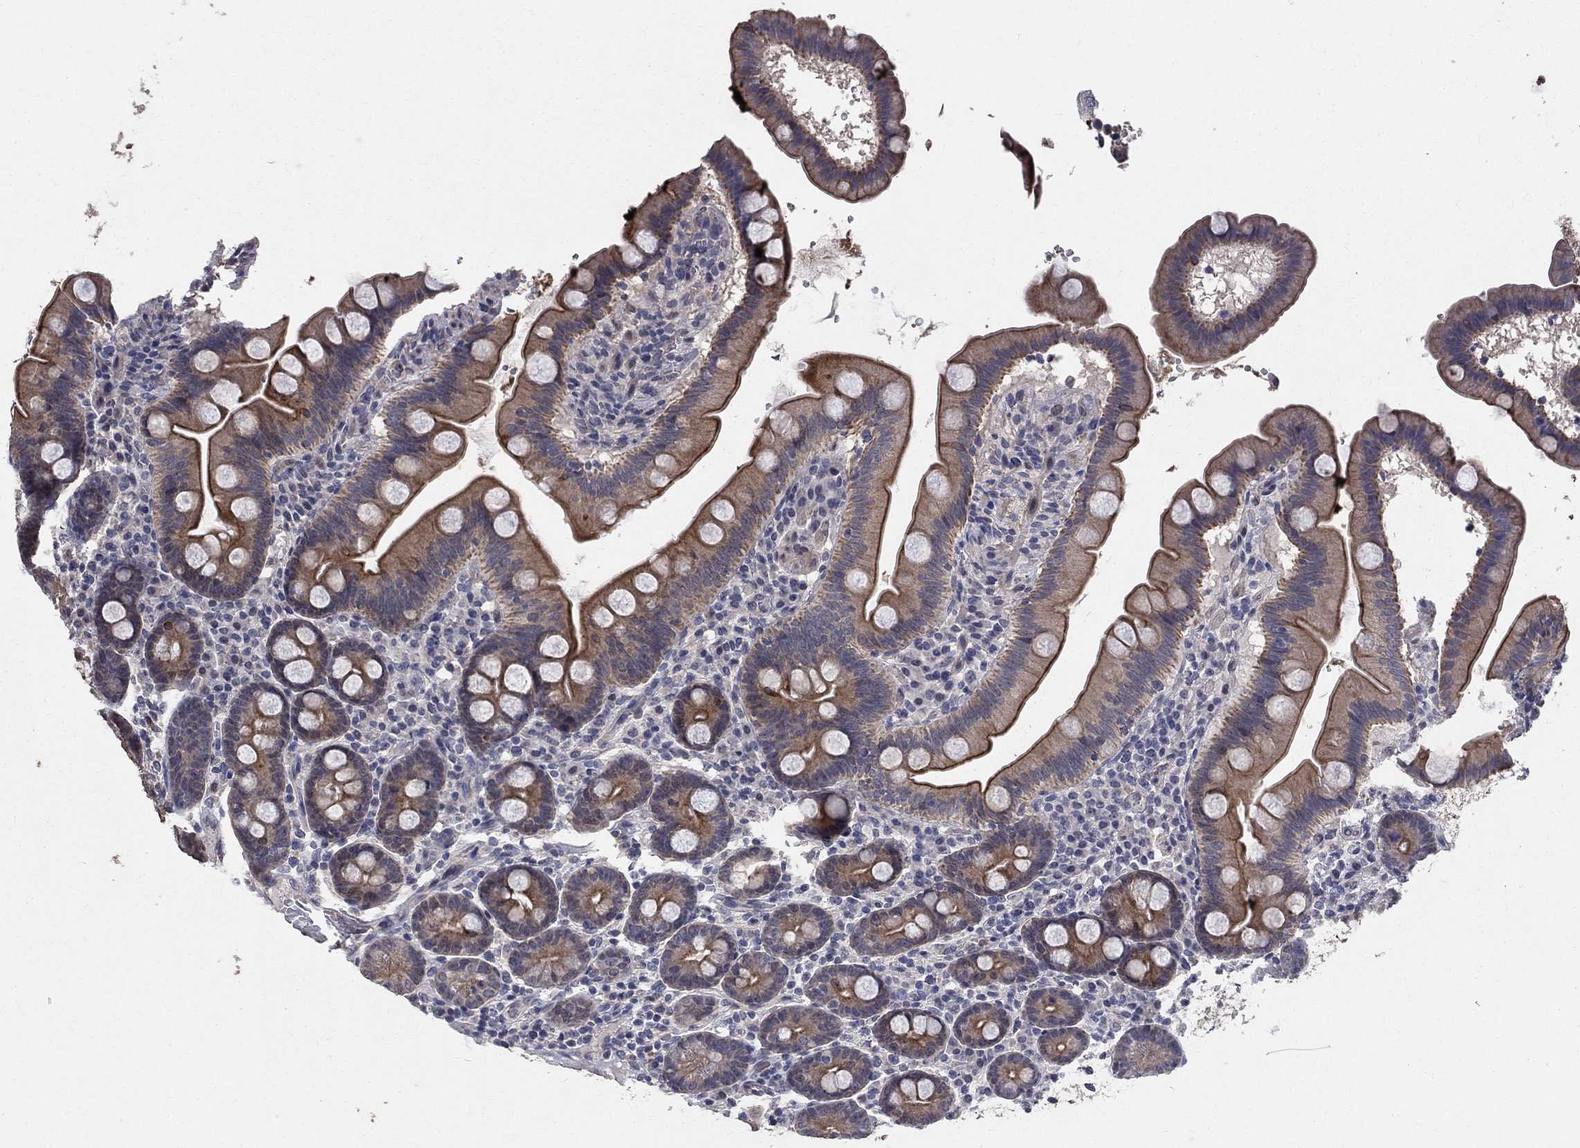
{"staining": {"intensity": "moderate", "quantity": "25%-75%", "location": "cytoplasmic/membranous"}, "tissue": "duodenum", "cell_type": "Glandular cells", "image_type": "normal", "snomed": [{"axis": "morphology", "description": "Normal tissue, NOS"}, {"axis": "topography", "description": "Duodenum"}], "caption": "A medium amount of moderate cytoplasmic/membranous expression is appreciated in approximately 25%-75% of glandular cells in unremarkable duodenum.", "gene": "CHST5", "patient": {"sex": "male", "age": 59}}